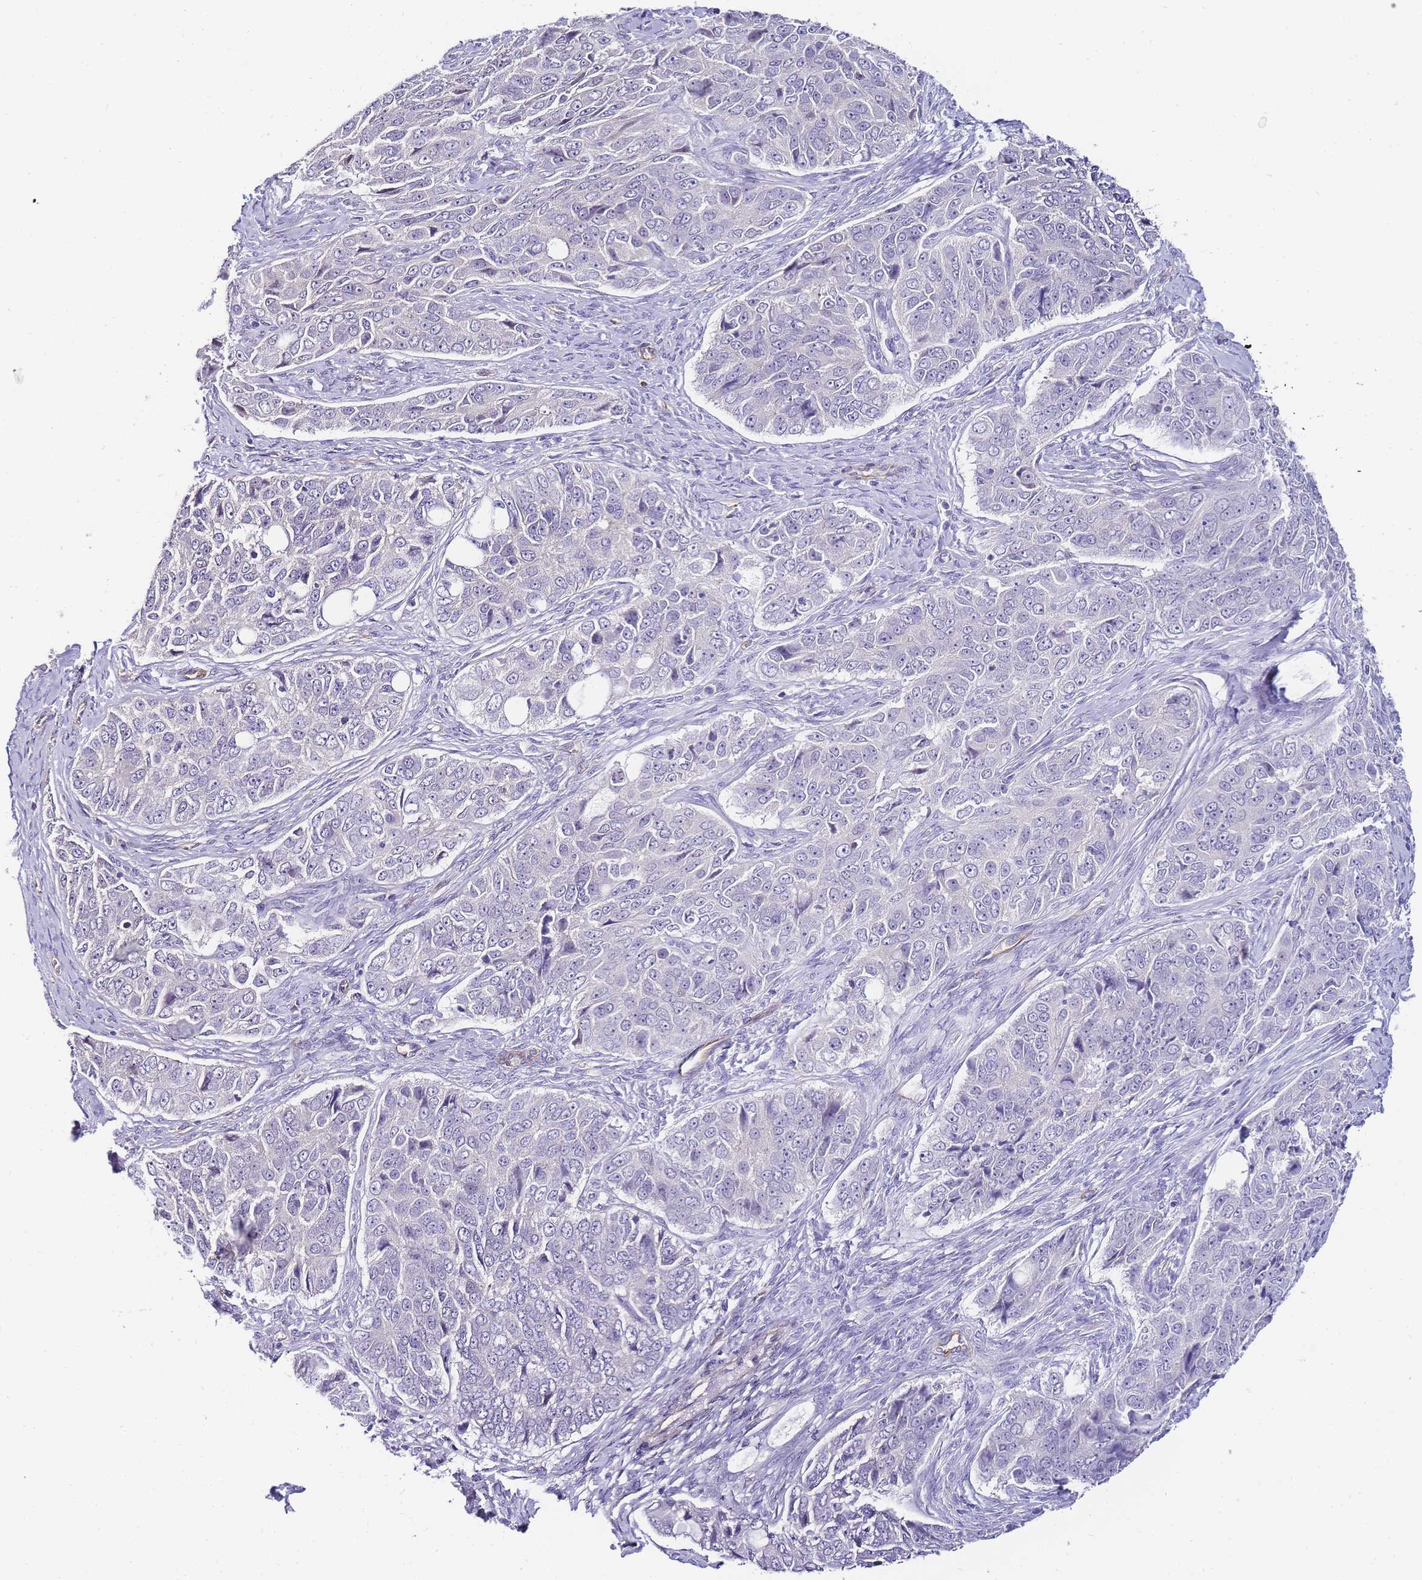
{"staining": {"intensity": "negative", "quantity": "none", "location": "none"}, "tissue": "ovarian cancer", "cell_type": "Tumor cells", "image_type": "cancer", "snomed": [{"axis": "morphology", "description": "Carcinoma, endometroid"}, {"axis": "topography", "description": "Ovary"}], "caption": "This is an immunohistochemistry micrograph of ovarian cancer (endometroid carcinoma). There is no expression in tumor cells.", "gene": "PDCD7", "patient": {"sex": "female", "age": 51}}